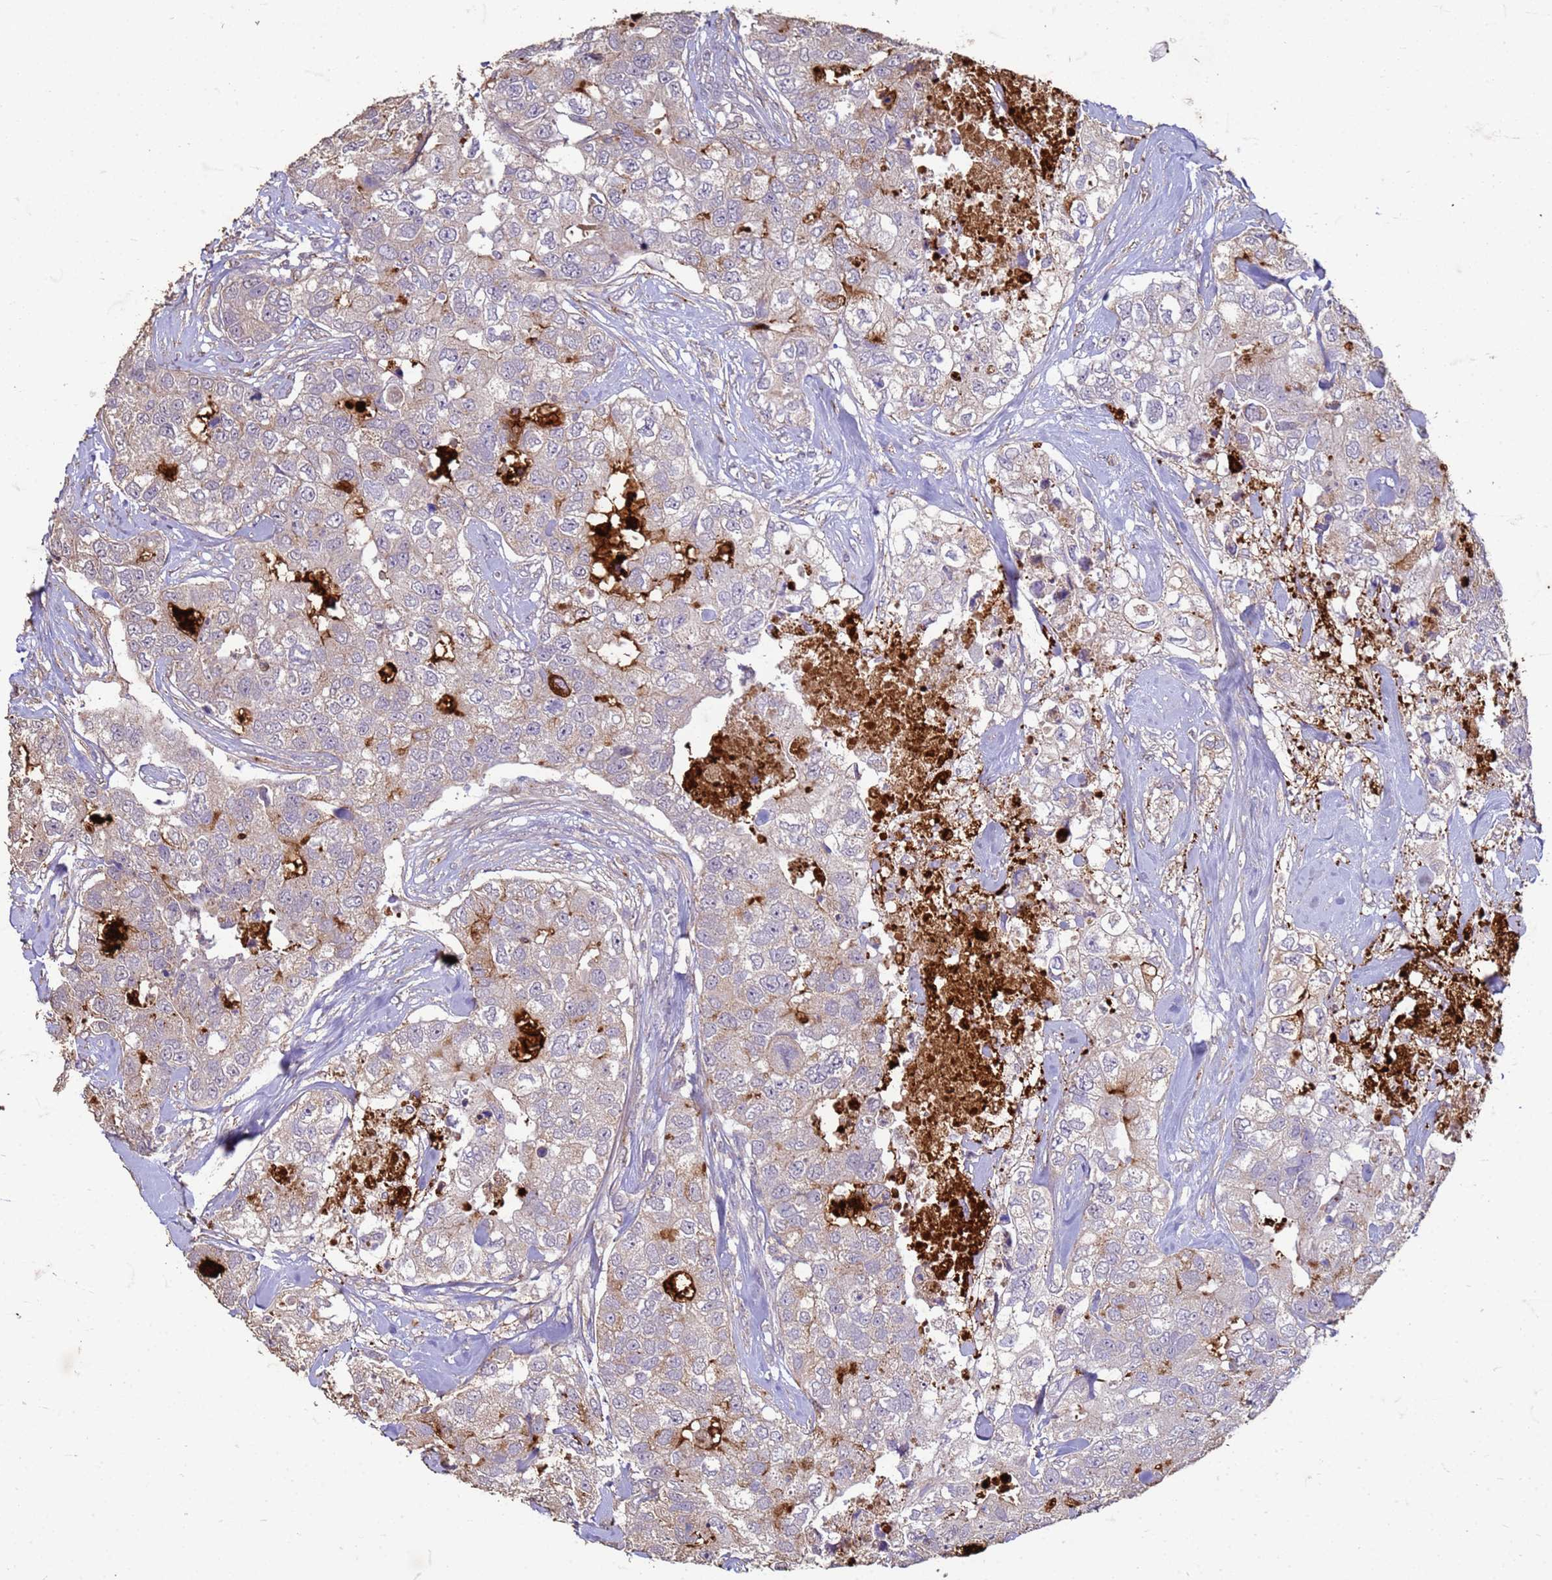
{"staining": {"intensity": "moderate", "quantity": "<25%", "location": "cytoplasmic/membranous"}, "tissue": "breast cancer", "cell_type": "Tumor cells", "image_type": "cancer", "snomed": [{"axis": "morphology", "description": "Duct carcinoma"}, {"axis": "topography", "description": "Breast"}], "caption": "The photomicrograph shows staining of breast cancer, revealing moderate cytoplasmic/membranous protein staining (brown color) within tumor cells. The protein of interest is stained brown, and the nuclei are stained in blue (DAB IHC with brightfield microscopy, high magnification).", "gene": "SLC25A15", "patient": {"sex": "female", "age": 62}}